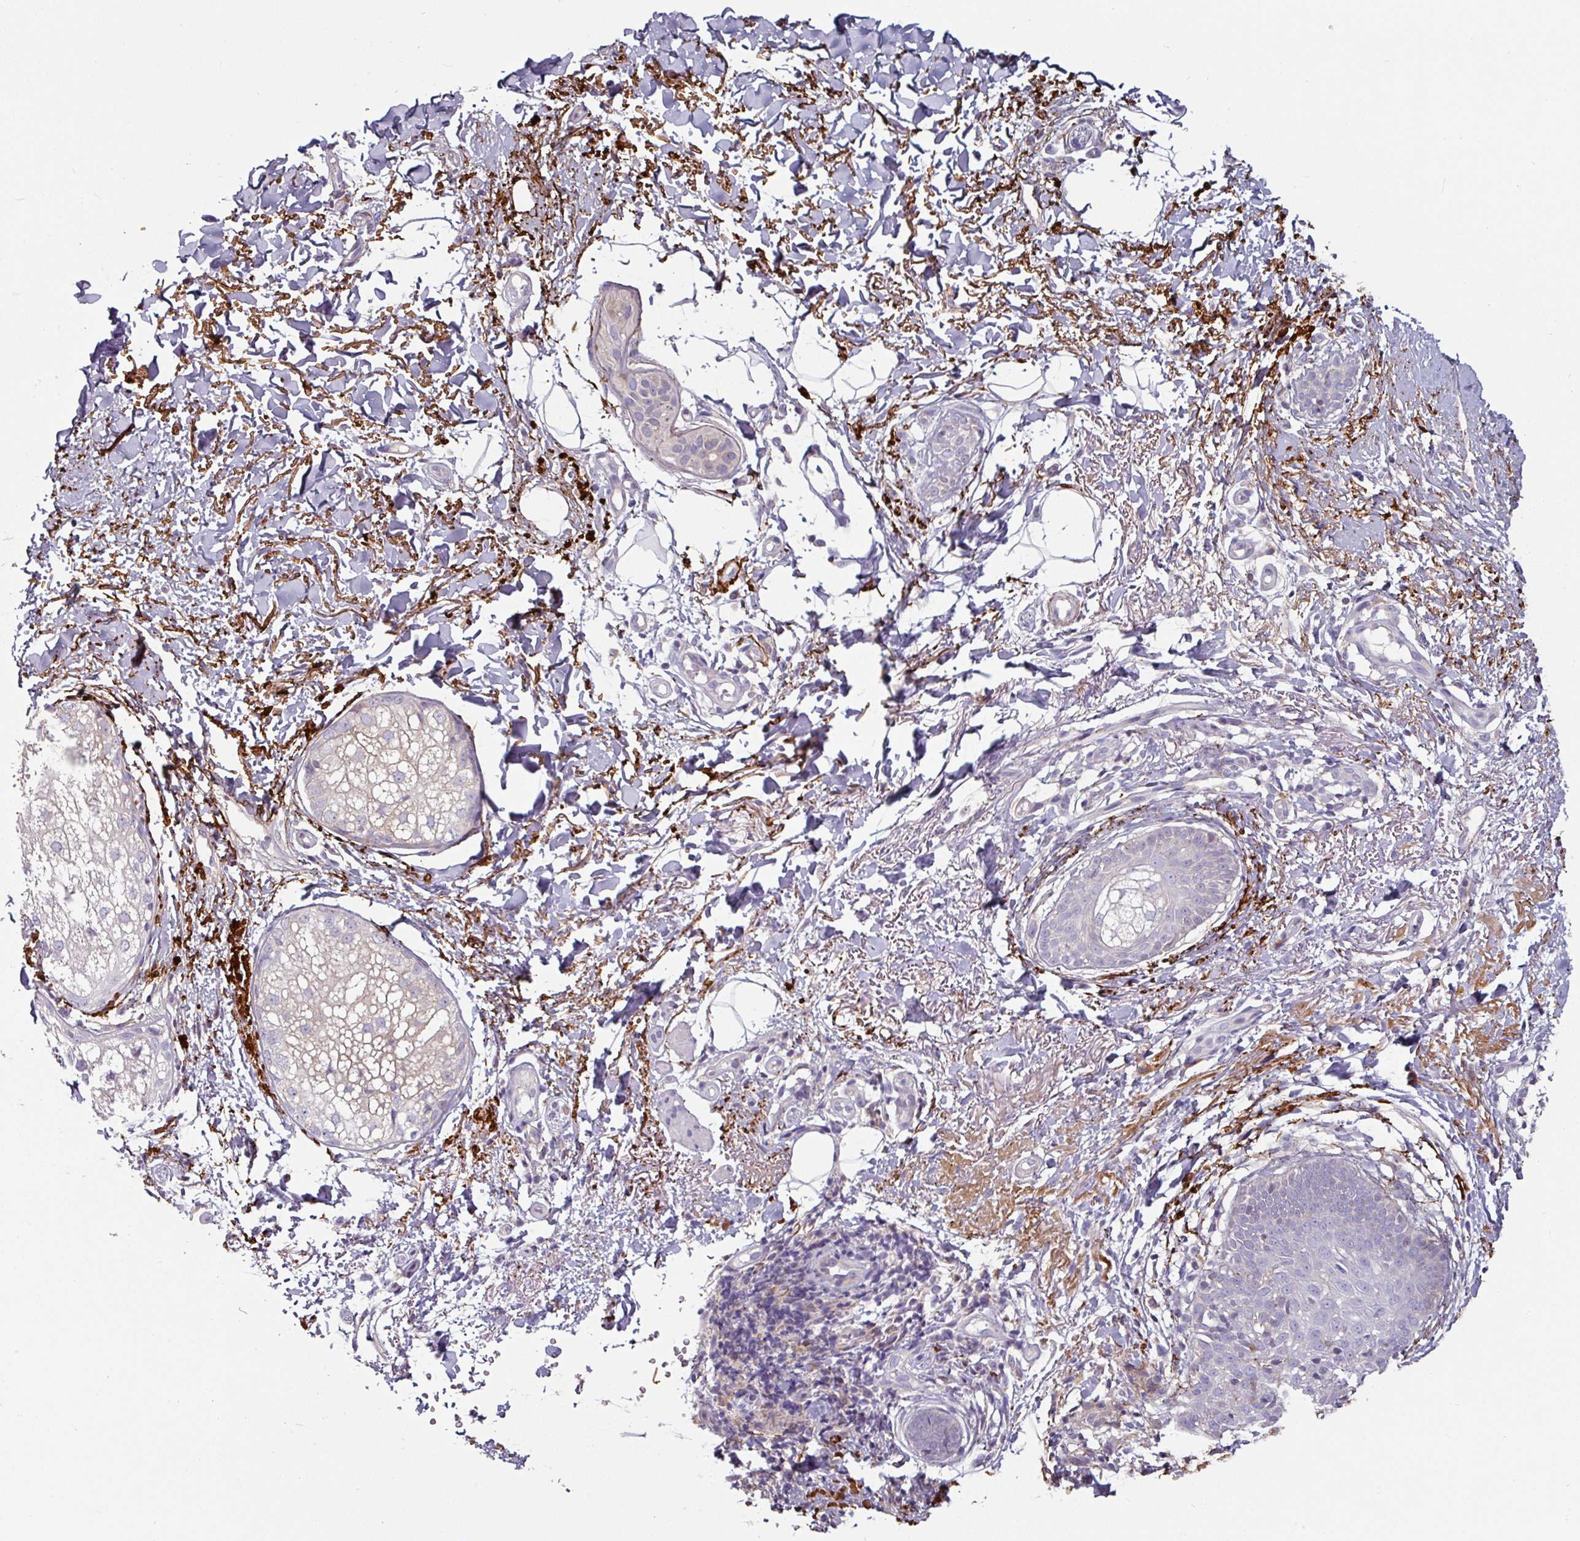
{"staining": {"intensity": "negative", "quantity": "none", "location": "none"}, "tissue": "skin cancer", "cell_type": "Tumor cells", "image_type": "cancer", "snomed": [{"axis": "morphology", "description": "Basal cell carcinoma"}, {"axis": "topography", "description": "Skin"}], "caption": "There is no significant expression in tumor cells of skin cancer.", "gene": "MTMR14", "patient": {"sex": "female", "age": 60}}